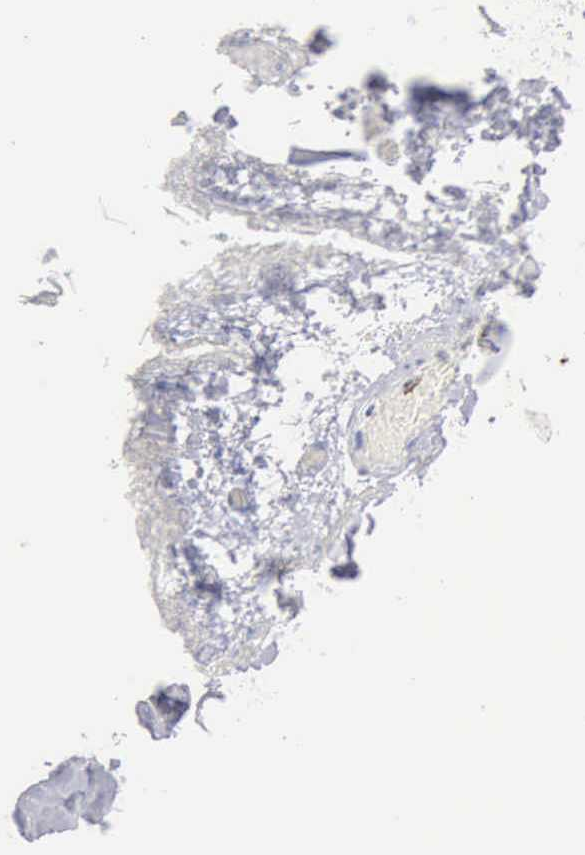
{"staining": {"intensity": "negative", "quantity": "none", "location": "none"}, "tissue": "skeletal muscle", "cell_type": "Myocytes", "image_type": "normal", "snomed": [{"axis": "morphology", "description": "Normal tissue, NOS"}, {"axis": "topography", "description": "Skeletal muscle"}, {"axis": "topography", "description": "Soft tissue"}], "caption": "The immunohistochemistry (IHC) photomicrograph has no significant expression in myocytes of skeletal muscle.", "gene": "KRT5", "patient": {"sex": "female", "age": 58}}